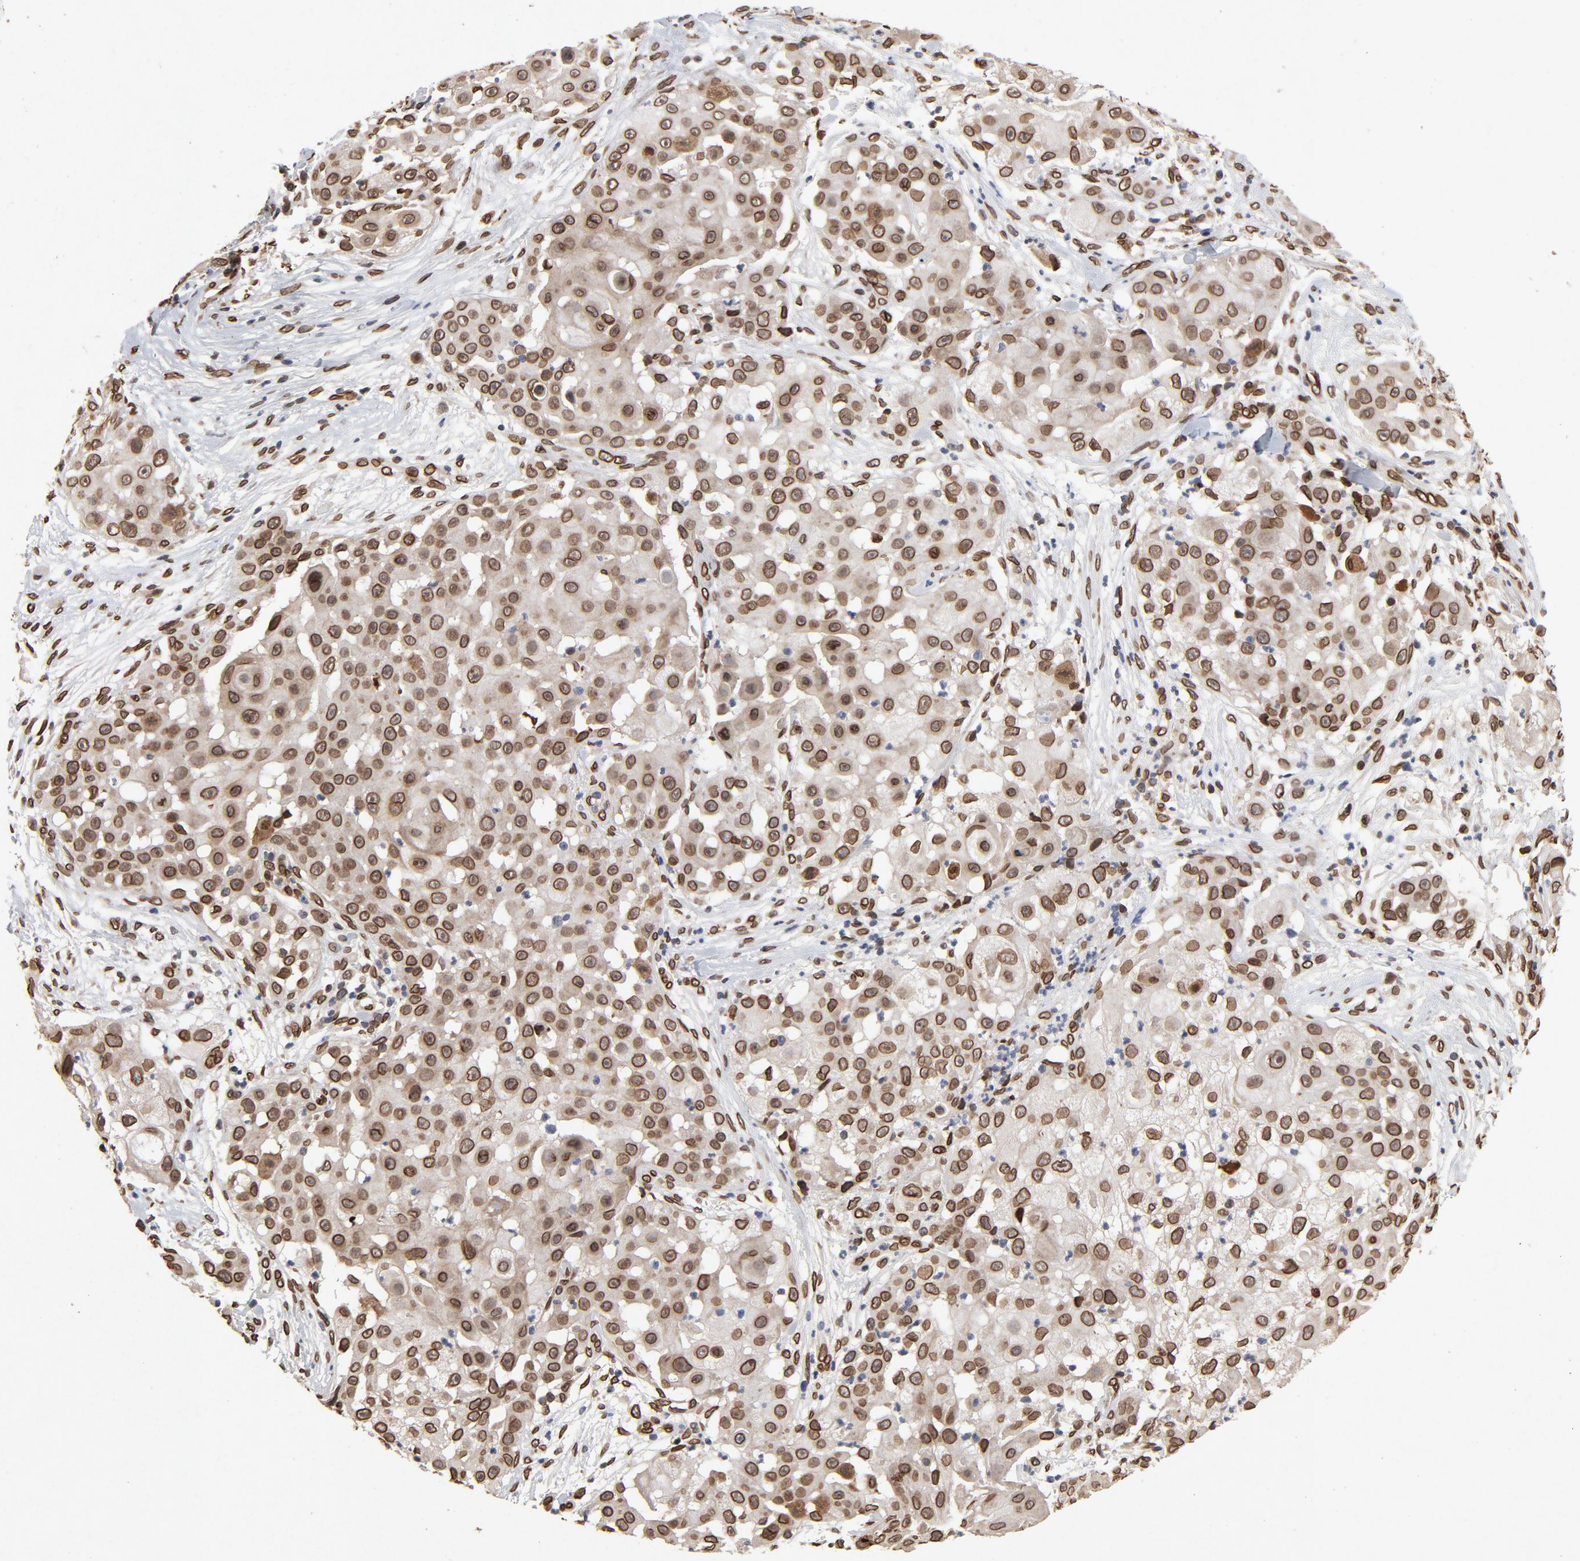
{"staining": {"intensity": "strong", "quantity": ">75%", "location": "cytoplasmic/membranous,nuclear"}, "tissue": "skin cancer", "cell_type": "Tumor cells", "image_type": "cancer", "snomed": [{"axis": "morphology", "description": "Squamous cell carcinoma, NOS"}, {"axis": "topography", "description": "Skin"}], "caption": "Human squamous cell carcinoma (skin) stained for a protein (brown) exhibits strong cytoplasmic/membranous and nuclear positive expression in approximately >75% of tumor cells.", "gene": "LMNA", "patient": {"sex": "female", "age": 57}}